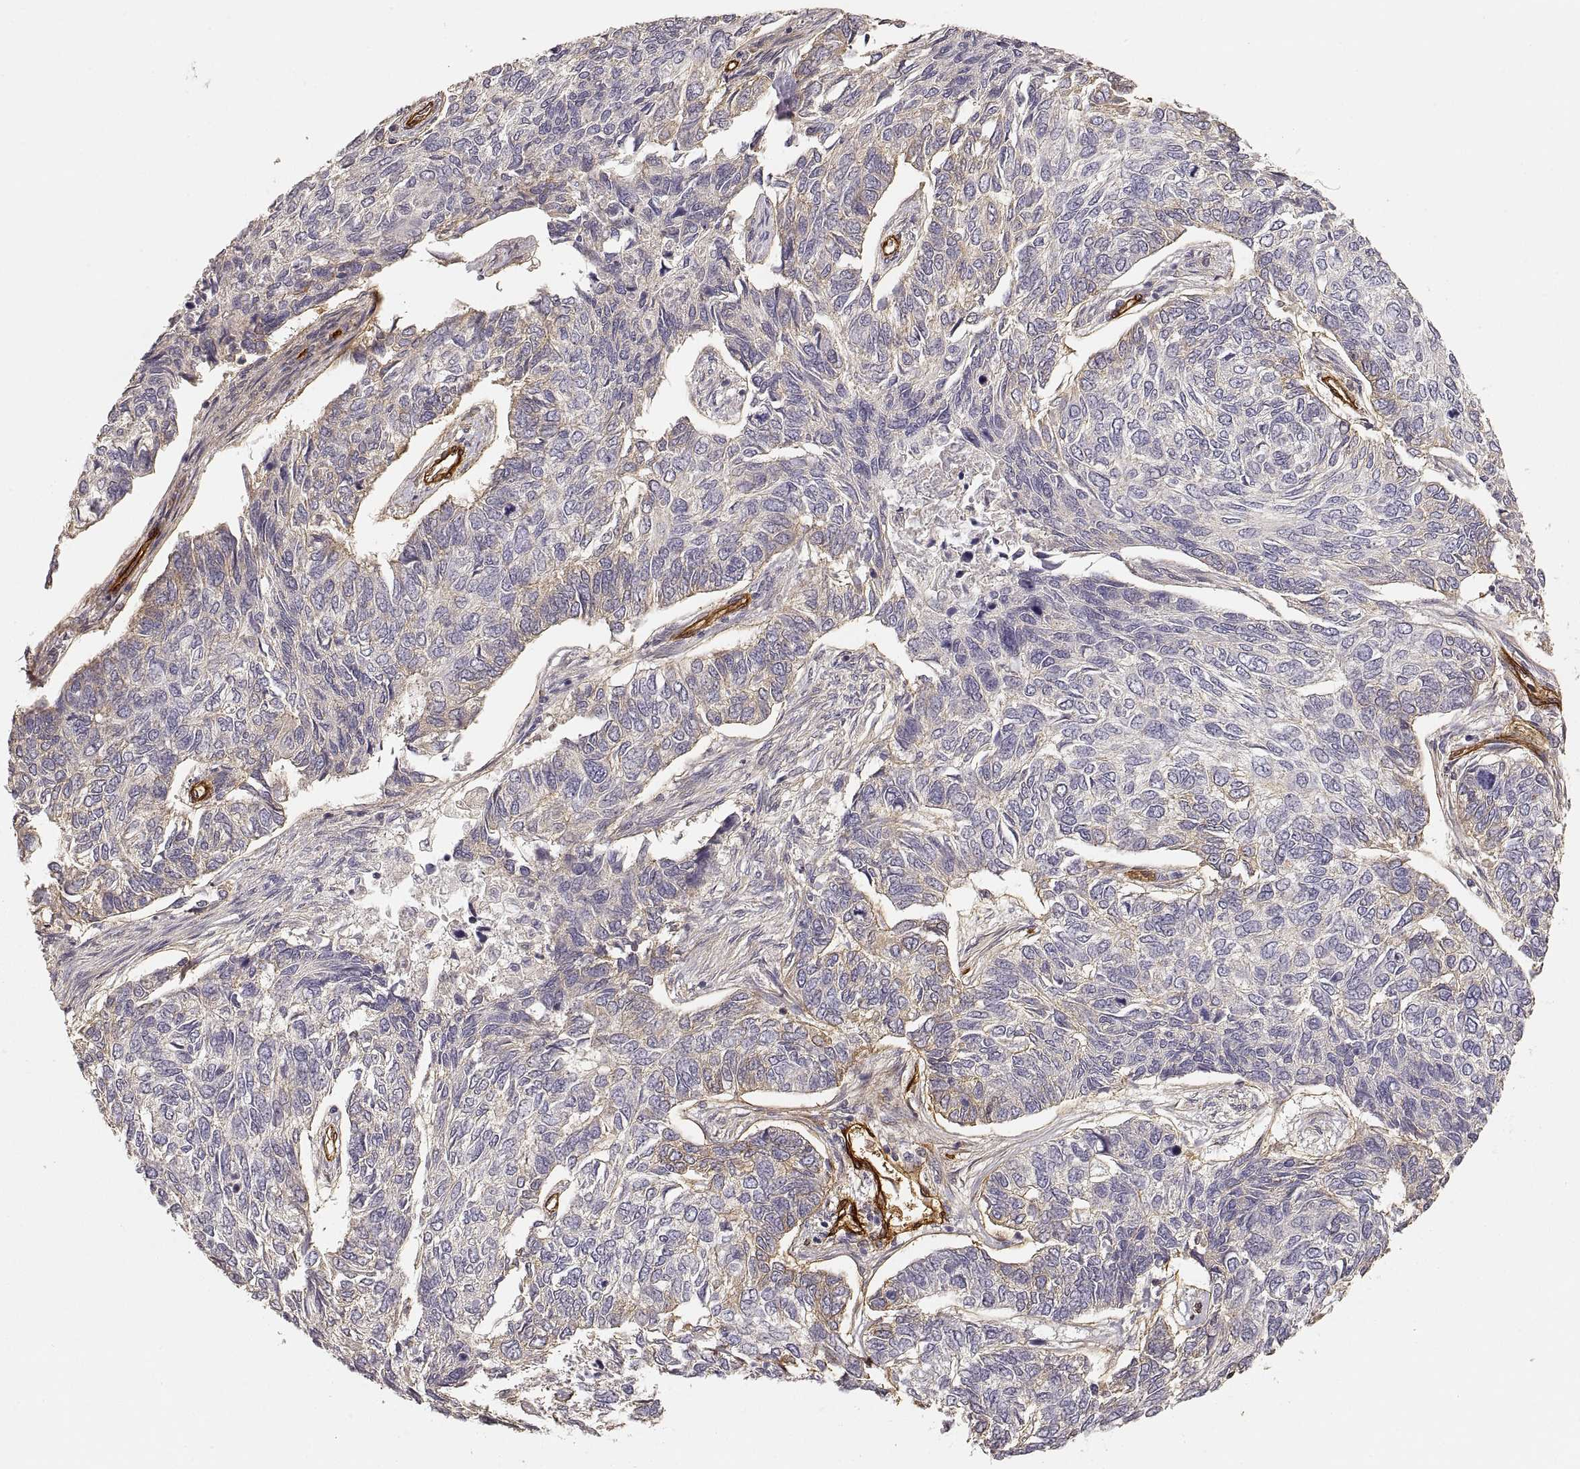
{"staining": {"intensity": "negative", "quantity": "none", "location": "none"}, "tissue": "skin cancer", "cell_type": "Tumor cells", "image_type": "cancer", "snomed": [{"axis": "morphology", "description": "Basal cell carcinoma"}, {"axis": "topography", "description": "Skin"}], "caption": "Skin cancer stained for a protein using immunohistochemistry (IHC) displays no staining tumor cells.", "gene": "LAMA4", "patient": {"sex": "female", "age": 65}}